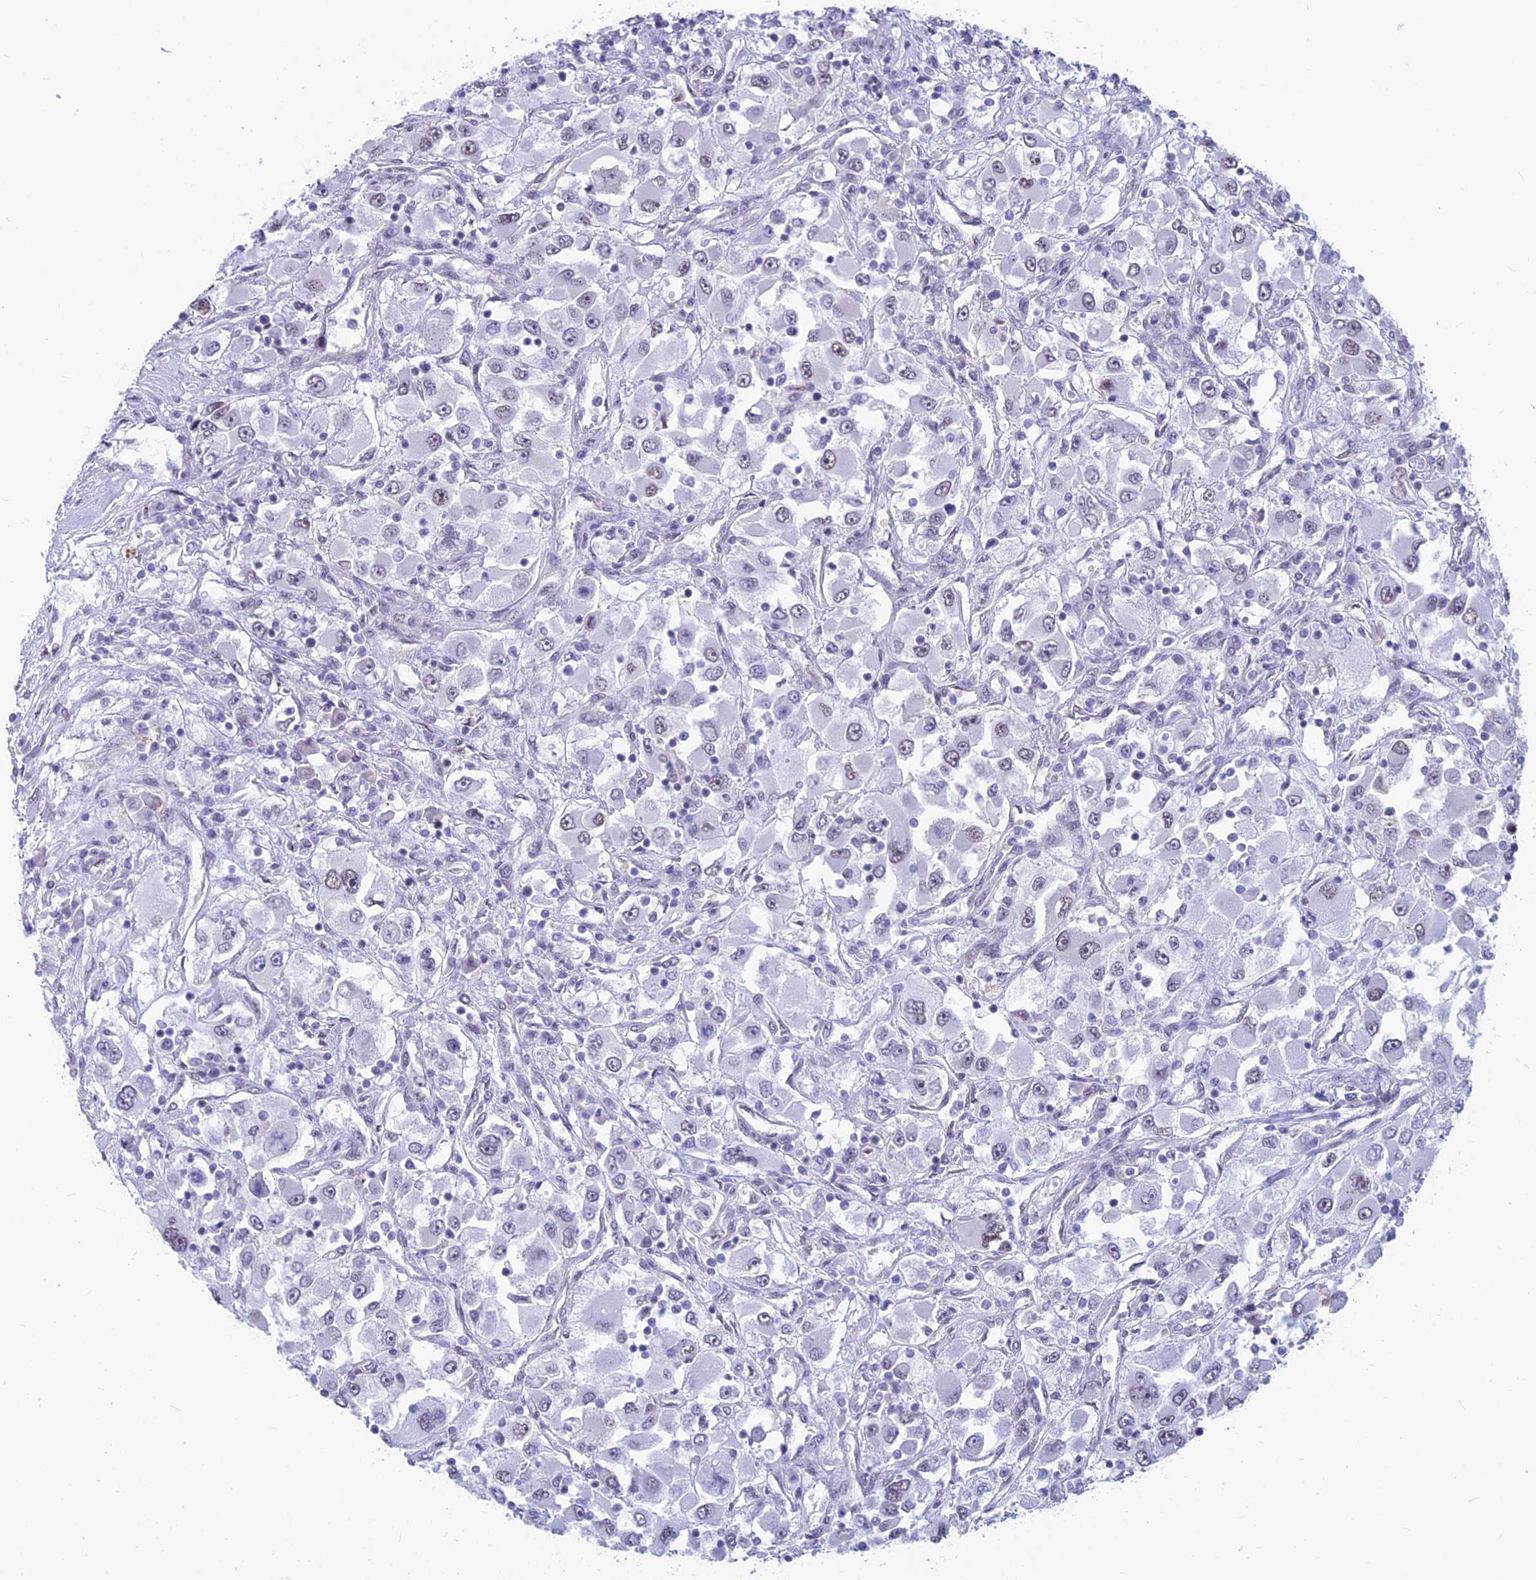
{"staining": {"intensity": "negative", "quantity": "none", "location": "none"}, "tissue": "renal cancer", "cell_type": "Tumor cells", "image_type": "cancer", "snomed": [{"axis": "morphology", "description": "Adenocarcinoma, NOS"}, {"axis": "topography", "description": "Kidney"}], "caption": "Immunohistochemistry histopathology image of neoplastic tissue: renal adenocarcinoma stained with DAB (3,3'-diaminobenzidine) demonstrates no significant protein expression in tumor cells.", "gene": "SRSF5", "patient": {"sex": "female", "age": 52}}